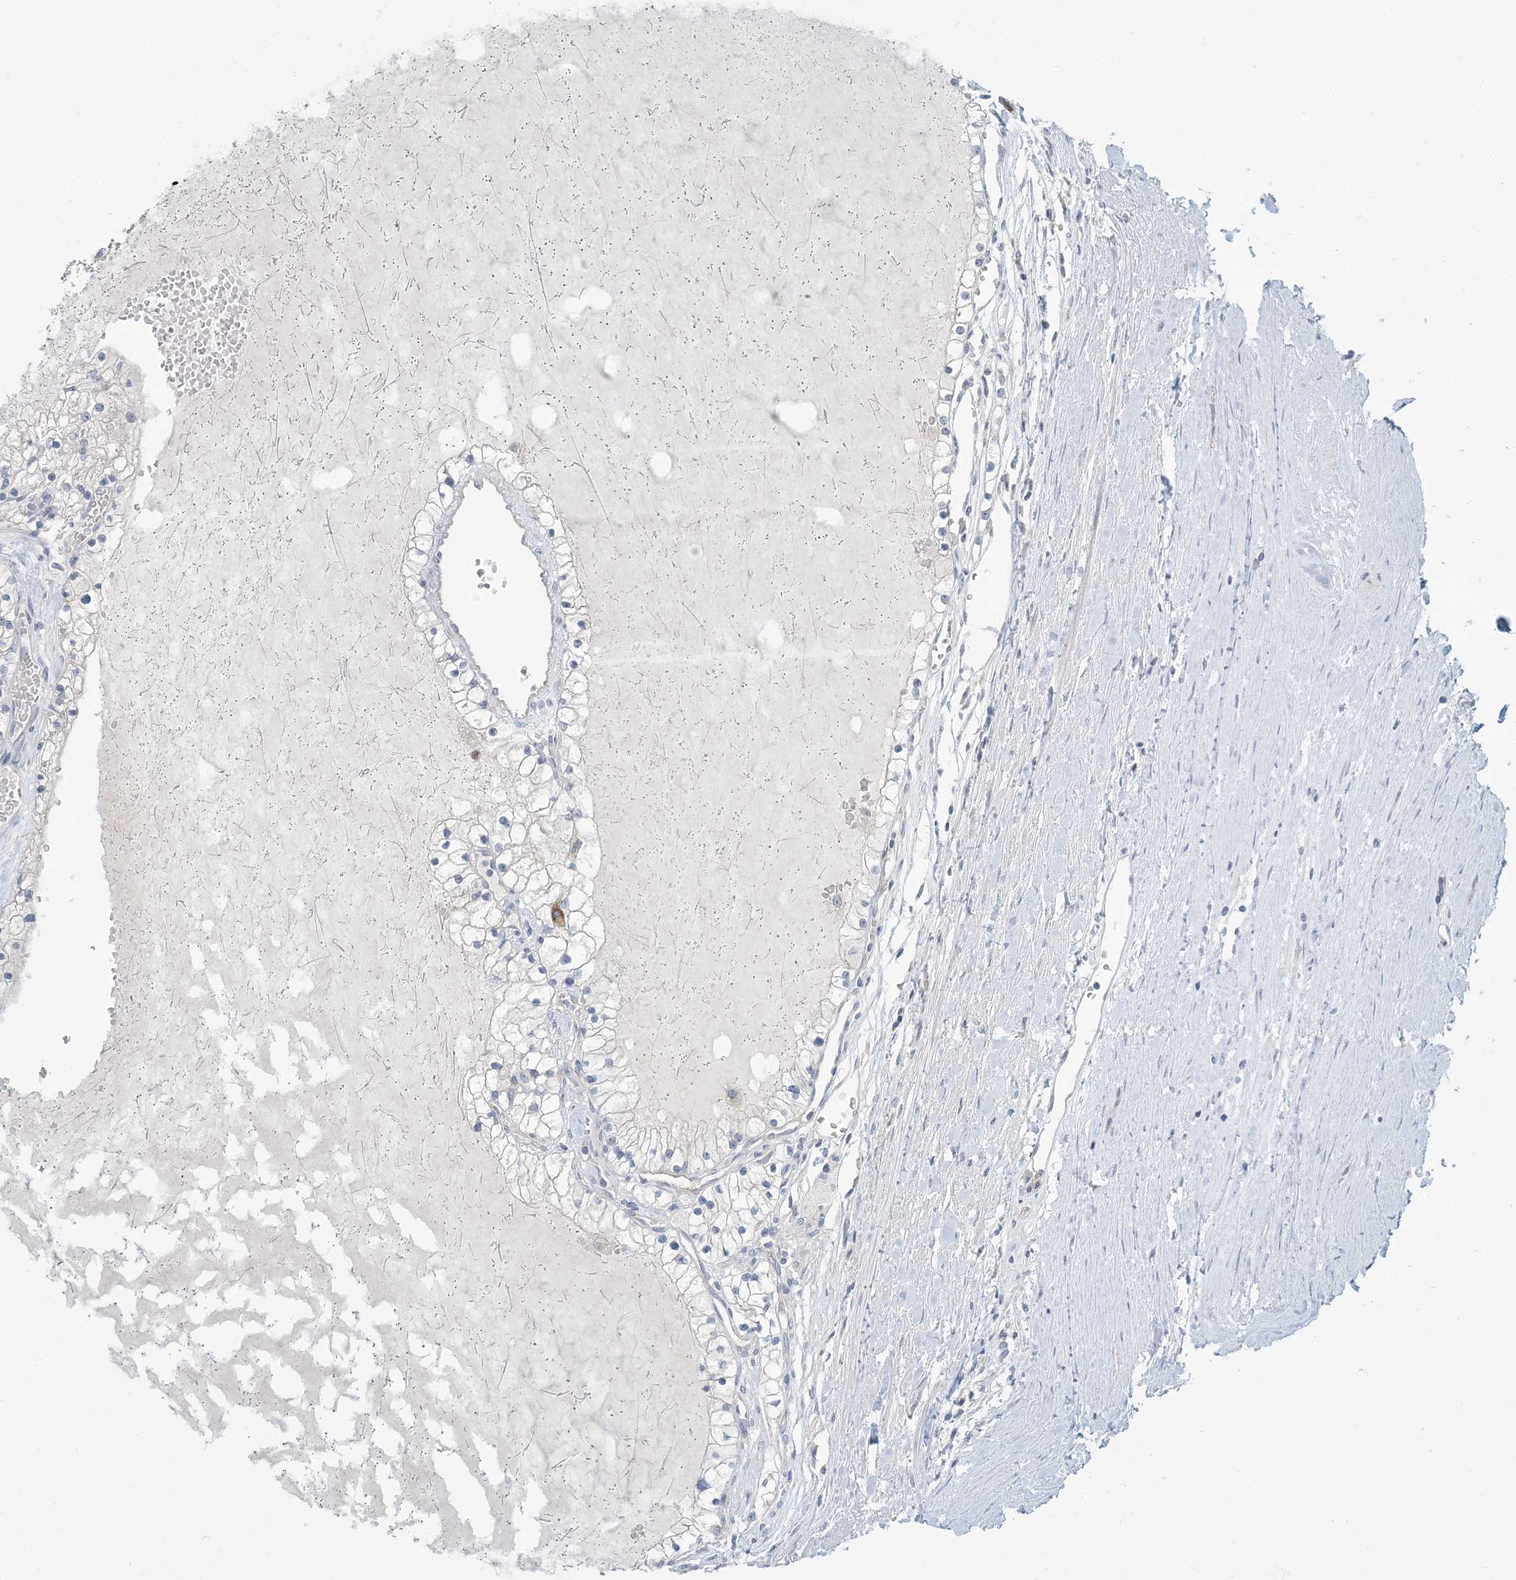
{"staining": {"intensity": "negative", "quantity": "none", "location": "none"}, "tissue": "renal cancer", "cell_type": "Tumor cells", "image_type": "cancer", "snomed": [{"axis": "morphology", "description": "Normal tissue, NOS"}, {"axis": "morphology", "description": "Adenocarcinoma, NOS"}, {"axis": "topography", "description": "Kidney"}], "caption": "This is an immunohistochemistry (IHC) micrograph of renal adenocarcinoma. There is no staining in tumor cells.", "gene": "EPHA4", "patient": {"sex": "male", "age": 68}}